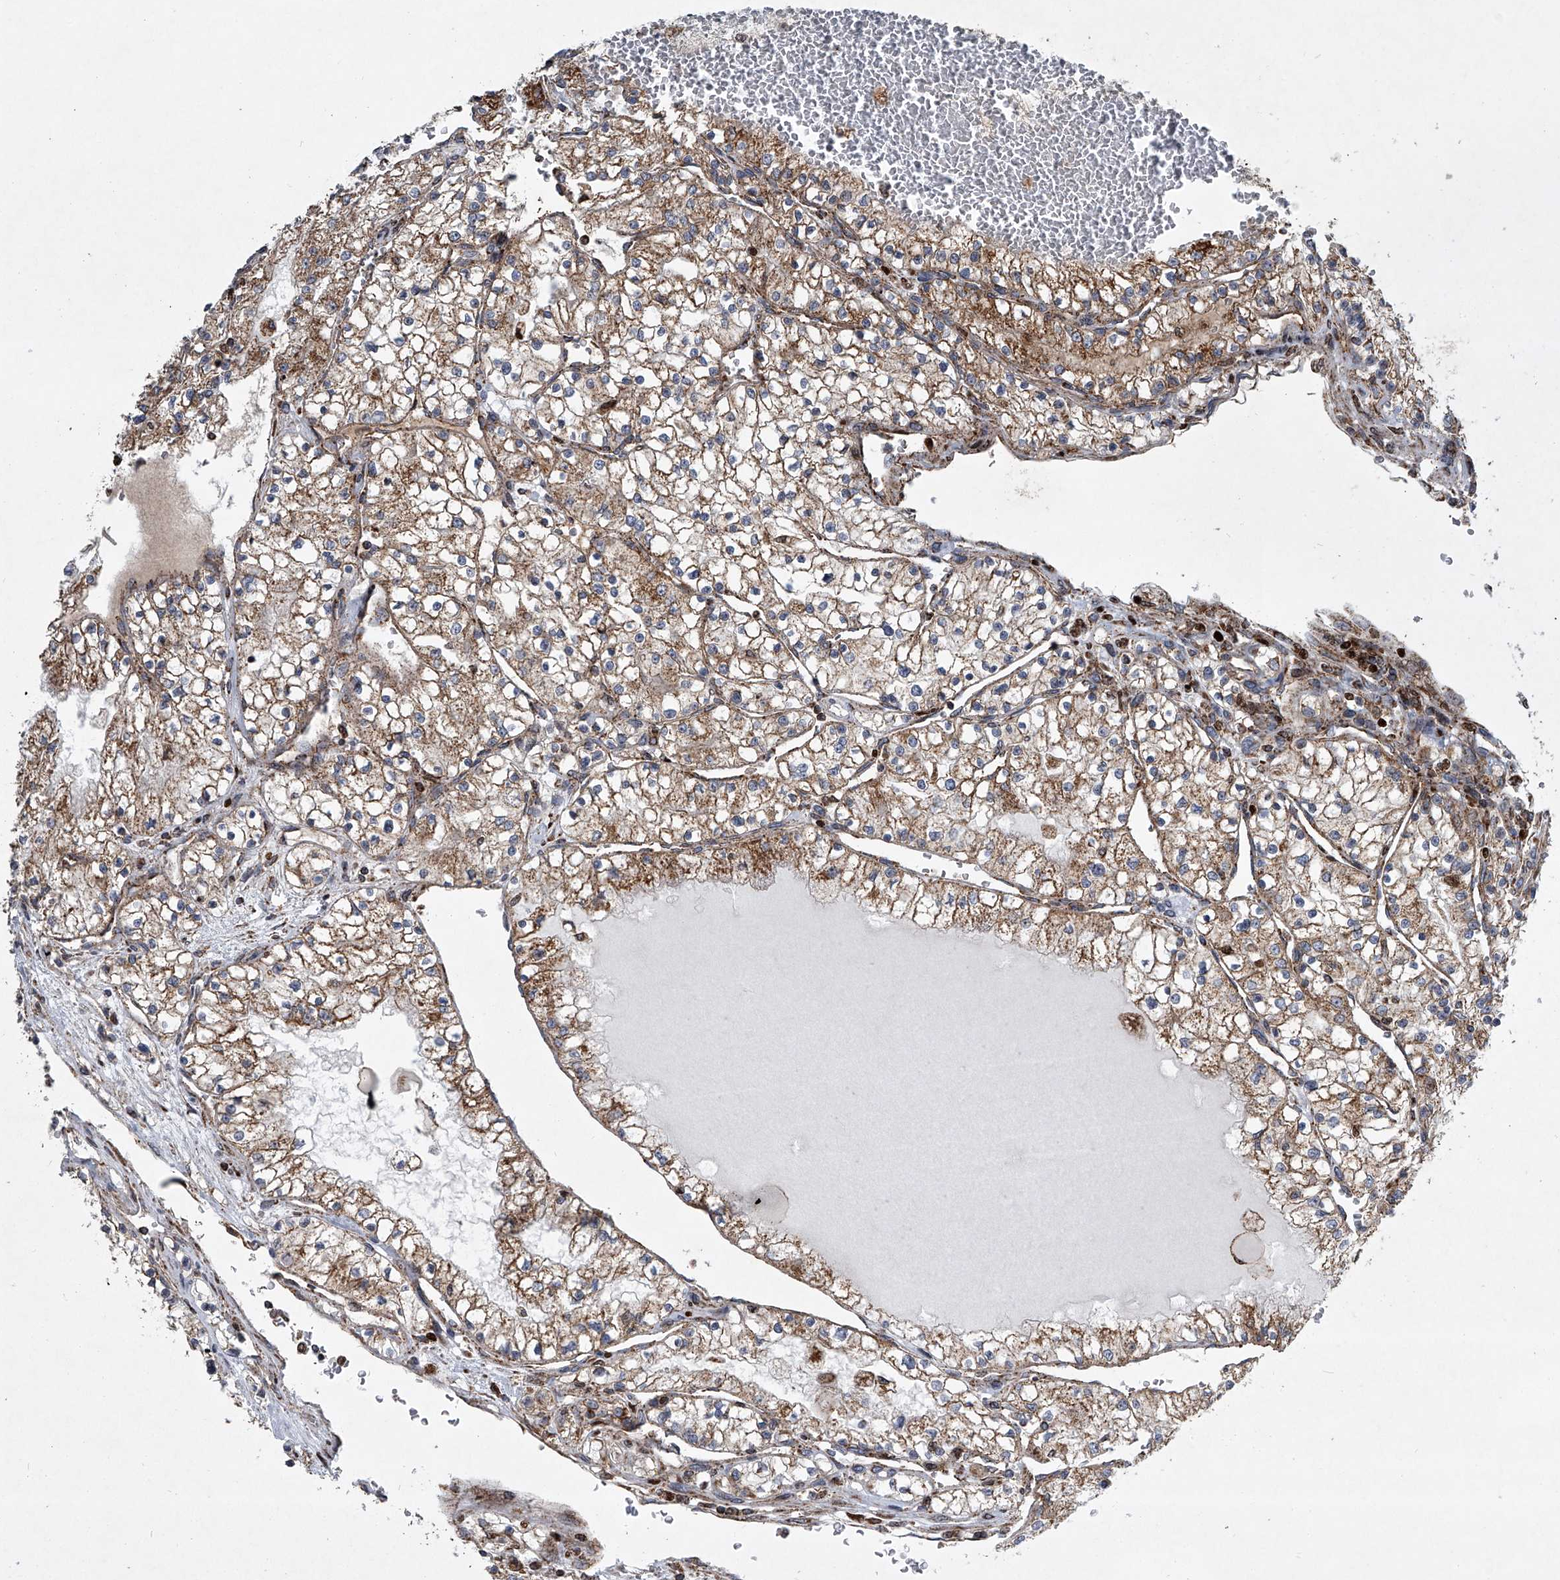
{"staining": {"intensity": "moderate", "quantity": ">75%", "location": "cytoplasmic/membranous"}, "tissue": "renal cancer", "cell_type": "Tumor cells", "image_type": "cancer", "snomed": [{"axis": "morphology", "description": "Normal tissue, NOS"}, {"axis": "morphology", "description": "Adenocarcinoma, NOS"}, {"axis": "topography", "description": "Kidney"}], "caption": "The immunohistochemical stain highlights moderate cytoplasmic/membranous positivity in tumor cells of adenocarcinoma (renal) tissue.", "gene": "STRADA", "patient": {"sex": "male", "age": 68}}